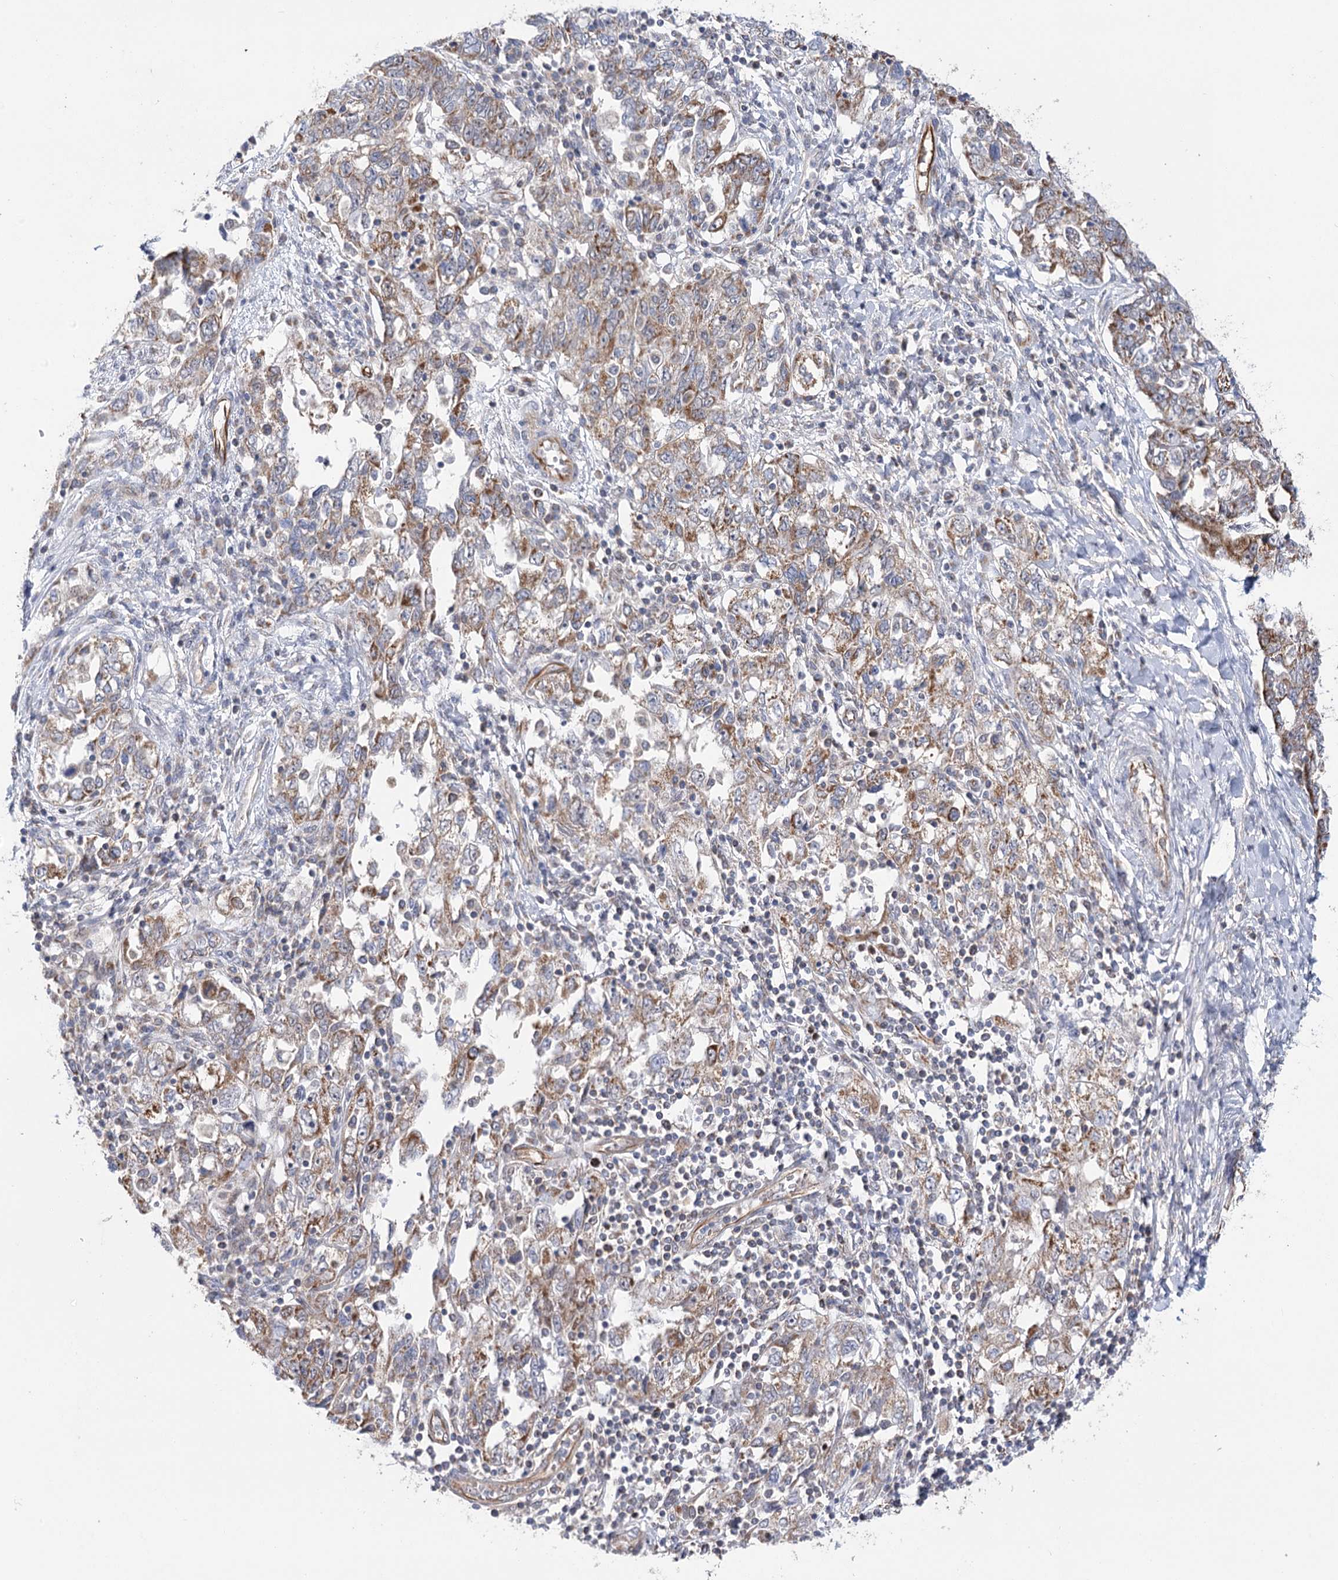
{"staining": {"intensity": "moderate", "quantity": ">75%", "location": "cytoplasmic/membranous"}, "tissue": "ovarian cancer", "cell_type": "Tumor cells", "image_type": "cancer", "snomed": [{"axis": "morphology", "description": "Carcinoma, NOS"}, {"axis": "morphology", "description": "Cystadenocarcinoma, serous, NOS"}, {"axis": "topography", "description": "Ovary"}], "caption": "Immunohistochemistry (IHC) histopathology image of neoplastic tissue: human ovarian cancer (carcinoma) stained using immunohistochemistry displays medium levels of moderate protein expression localized specifically in the cytoplasmic/membranous of tumor cells, appearing as a cytoplasmic/membranous brown color.", "gene": "ECHDC3", "patient": {"sex": "female", "age": 69}}